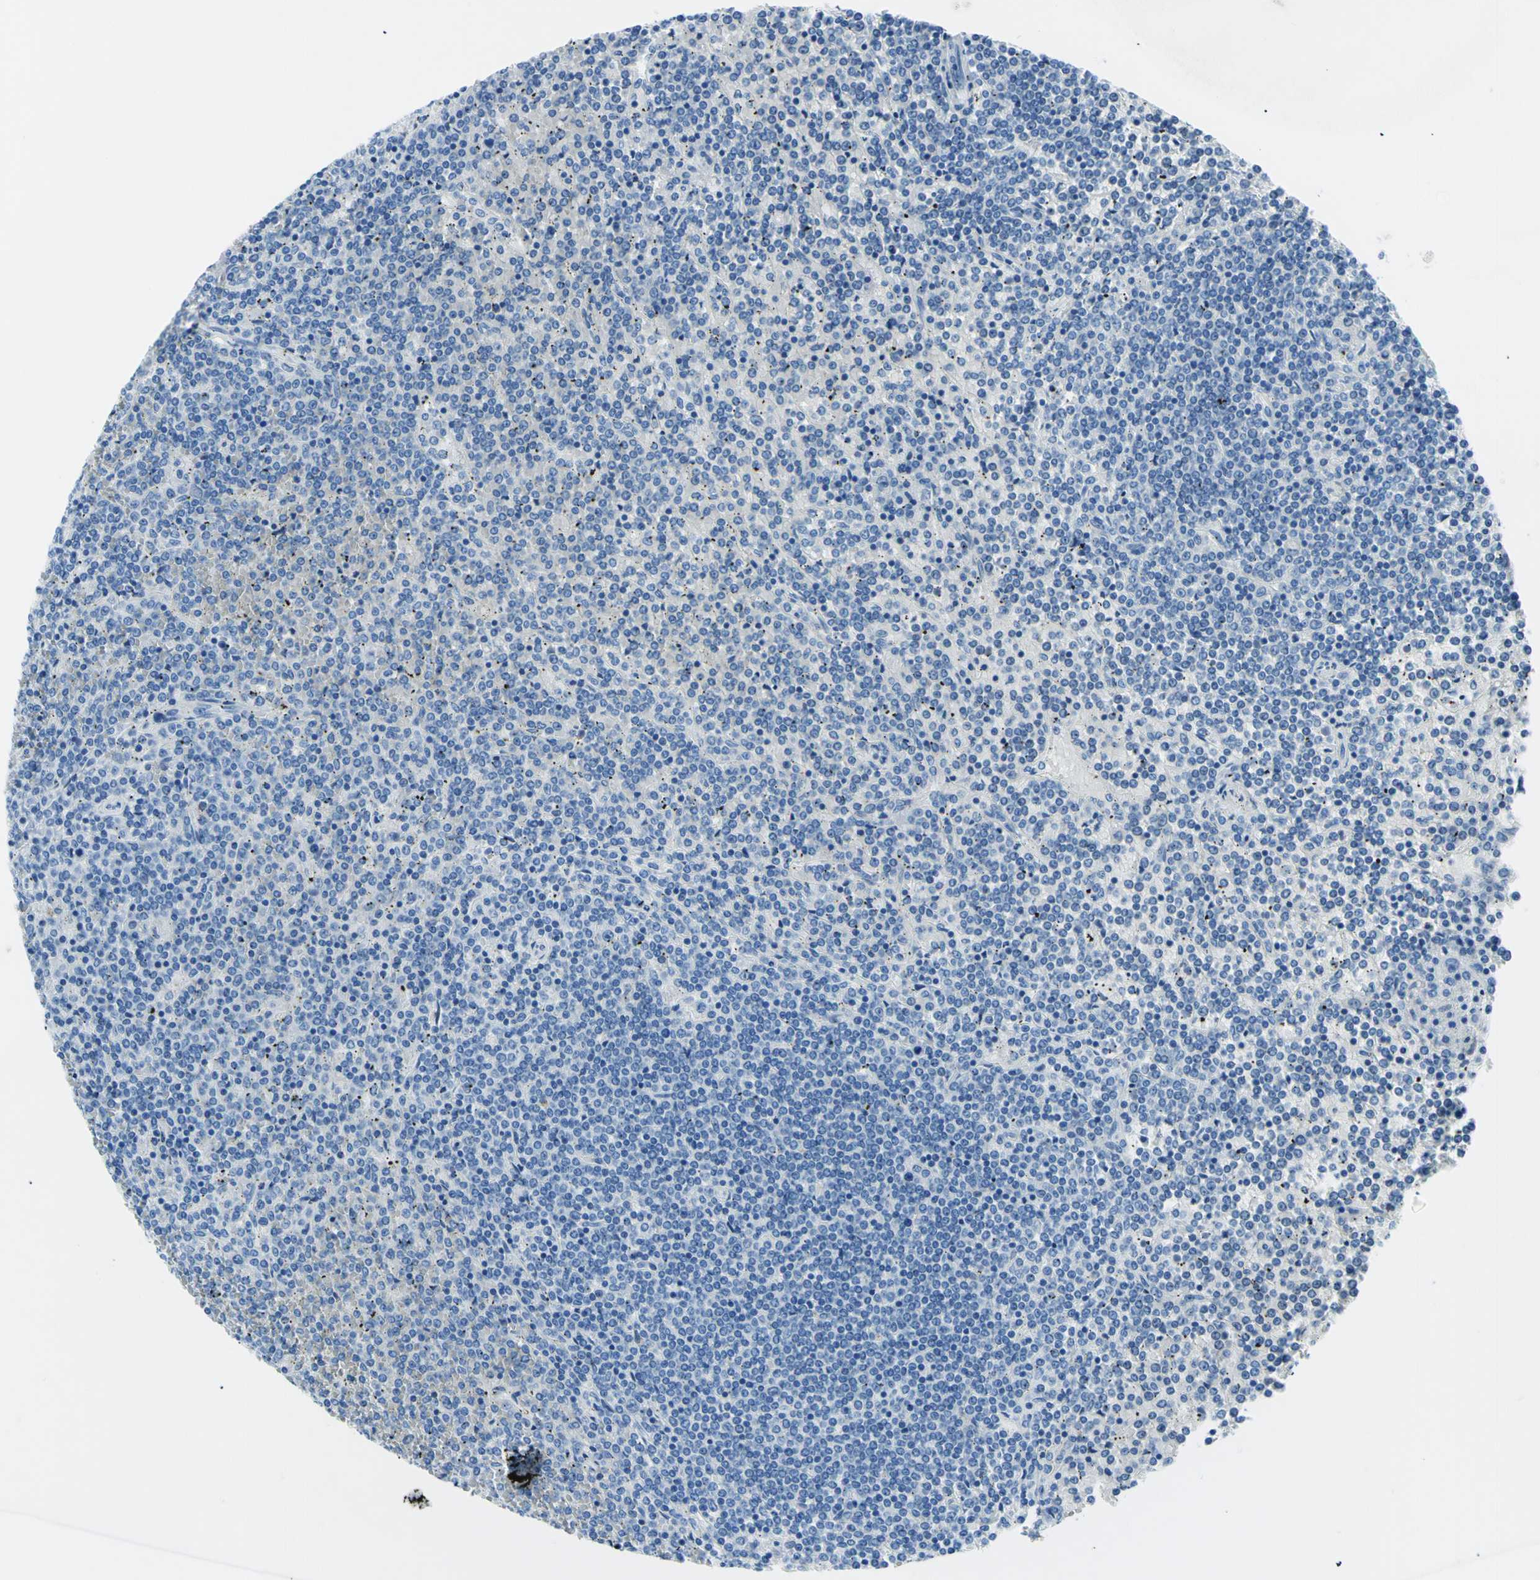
{"staining": {"intensity": "negative", "quantity": "none", "location": "none"}, "tissue": "lymphoma", "cell_type": "Tumor cells", "image_type": "cancer", "snomed": [{"axis": "morphology", "description": "Malignant lymphoma, non-Hodgkin's type, Low grade"}, {"axis": "topography", "description": "Spleen"}], "caption": "This is a photomicrograph of immunohistochemistry staining of low-grade malignant lymphoma, non-Hodgkin's type, which shows no expression in tumor cells.", "gene": "MYH2", "patient": {"sex": "female", "age": 19}}